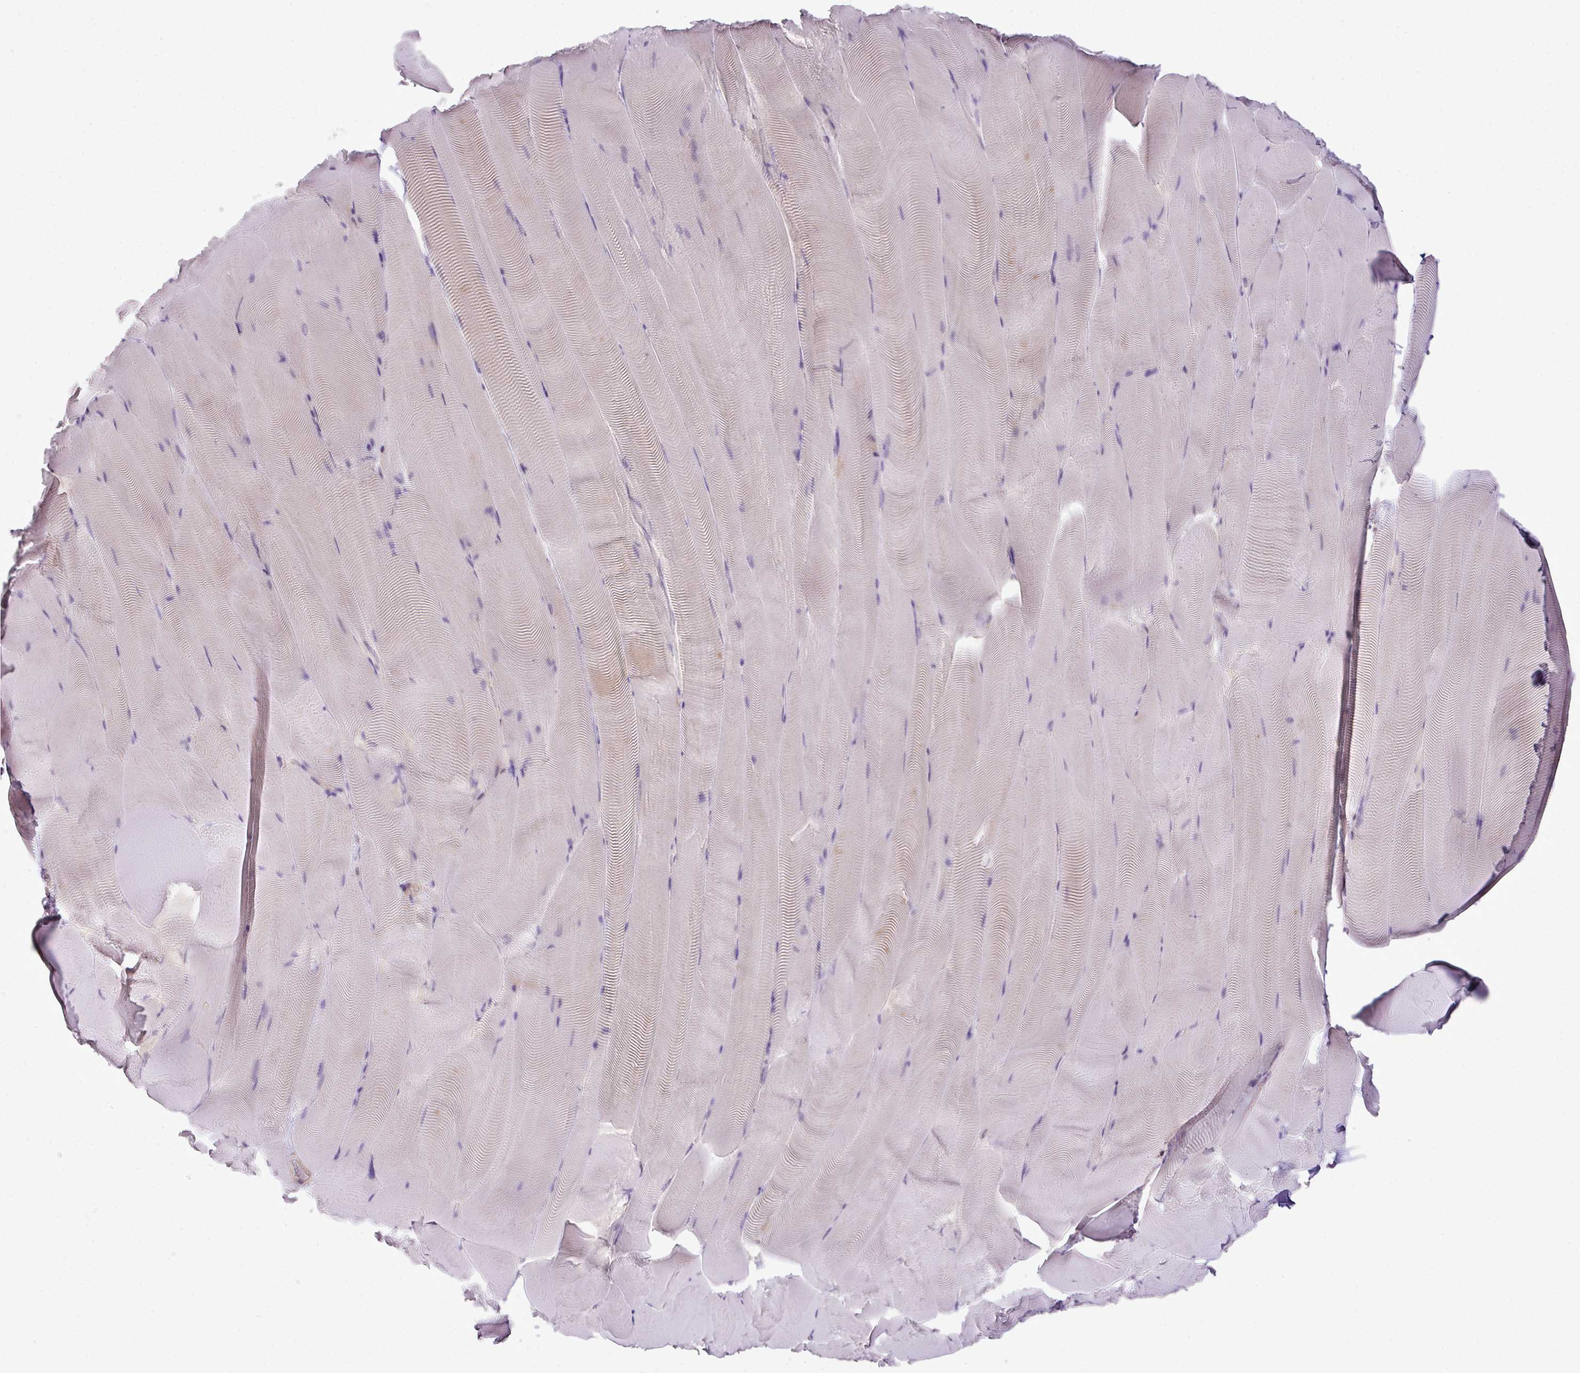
{"staining": {"intensity": "negative", "quantity": "none", "location": "none"}, "tissue": "skeletal muscle", "cell_type": "Myocytes", "image_type": "normal", "snomed": [{"axis": "morphology", "description": "Normal tissue, NOS"}, {"axis": "topography", "description": "Skeletal muscle"}], "caption": "DAB (3,3'-diaminobenzidine) immunohistochemical staining of normal skeletal muscle exhibits no significant staining in myocytes. (DAB (3,3'-diaminobenzidine) immunohistochemistry (IHC), high magnification).", "gene": "DIP2A", "patient": {"sex": "female", "age": 64}}